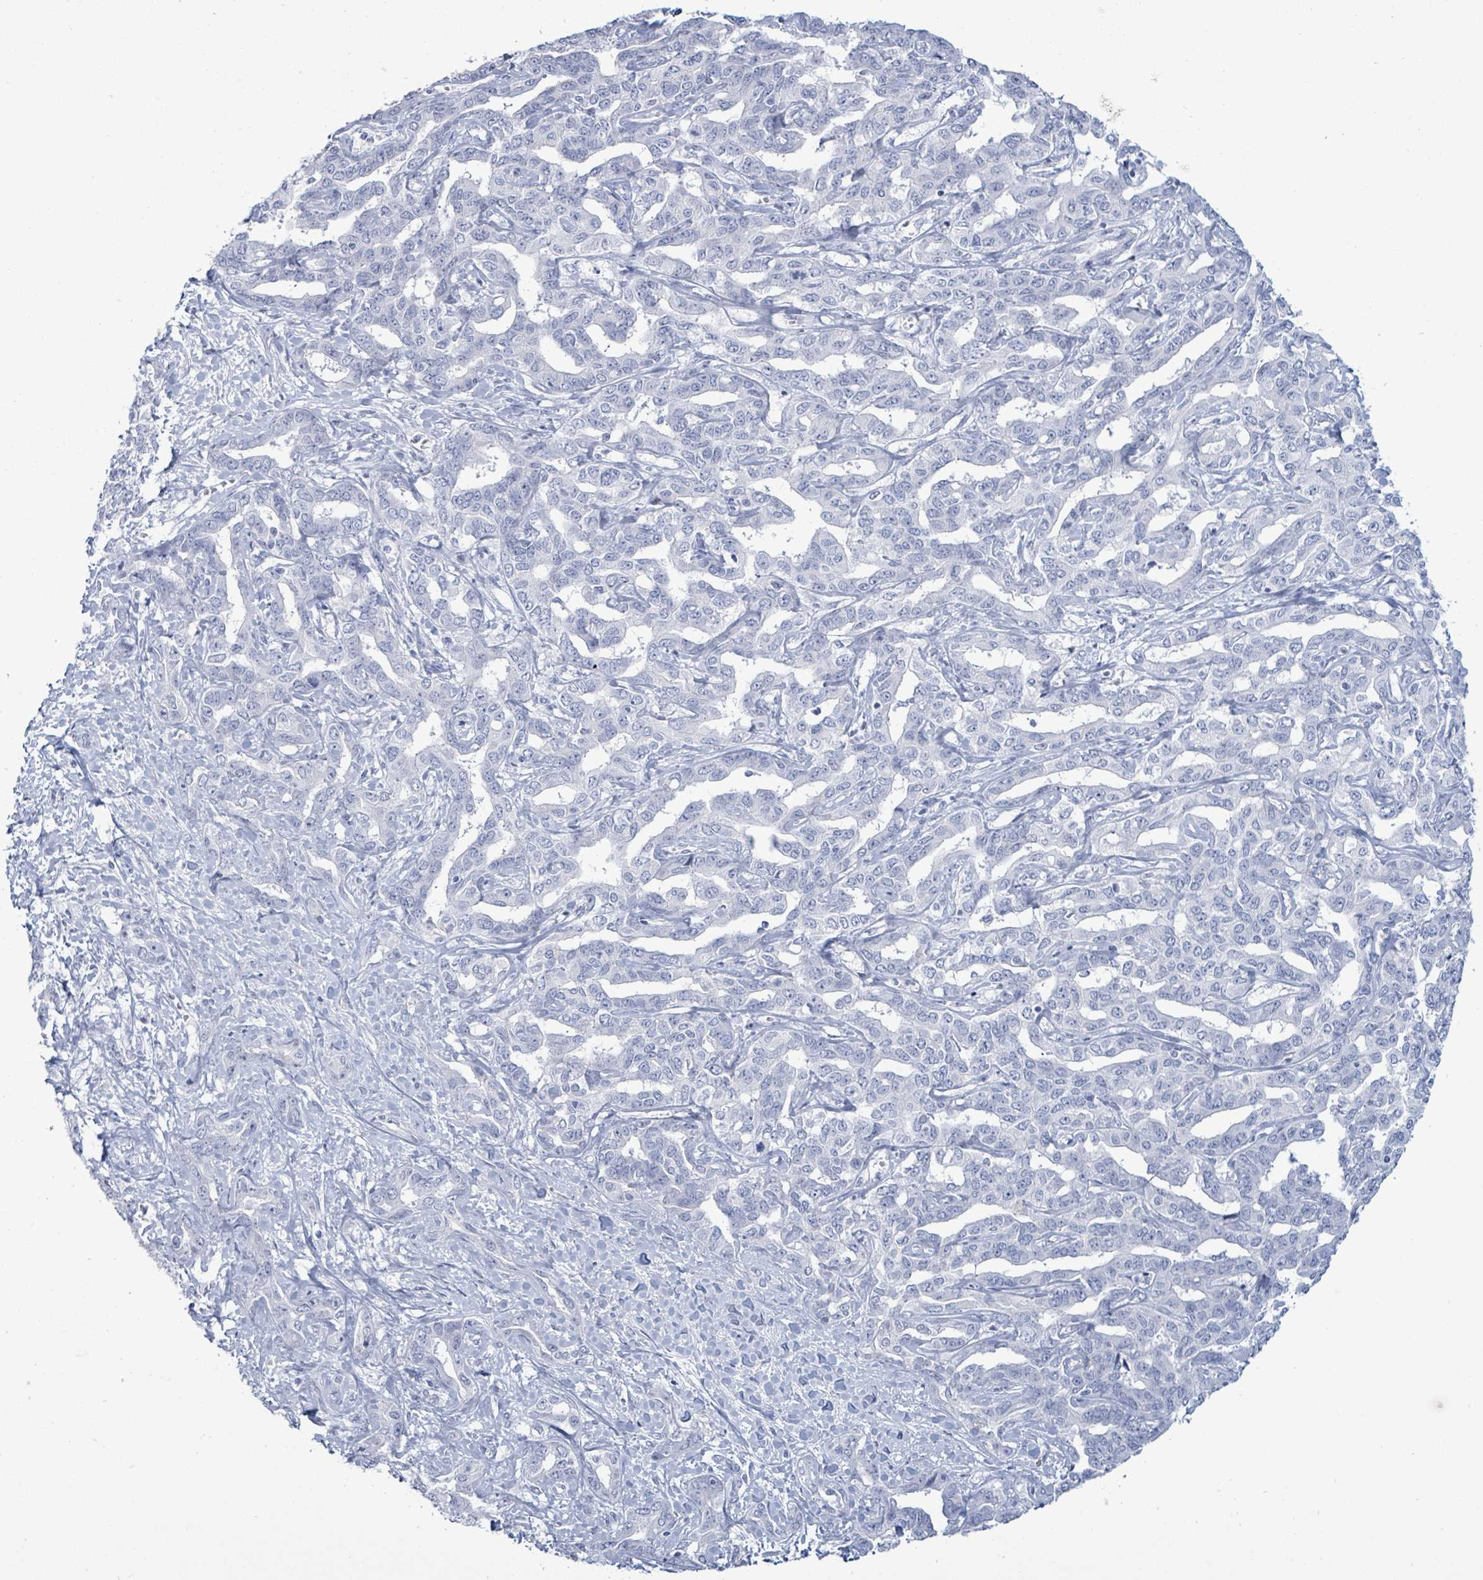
{"staining": {"intensity": "negative", "quantity": "none", "location": "none"}, "tissue": "liver cancer", "cell_type": "Tumor cells", "image_type": "cancer", "snomed": [{"axis": "morphology", "description": "Cholangiocarcinoma"}, {"axis": "topography", "description": "Liver"}], "caption": "Cholangiocarcinoma (liver) was stained to show a protein in brown. There is no significant staining in tumor cells.", "gene": "MALL", "patient": {"sex": "male", "age": 59}}